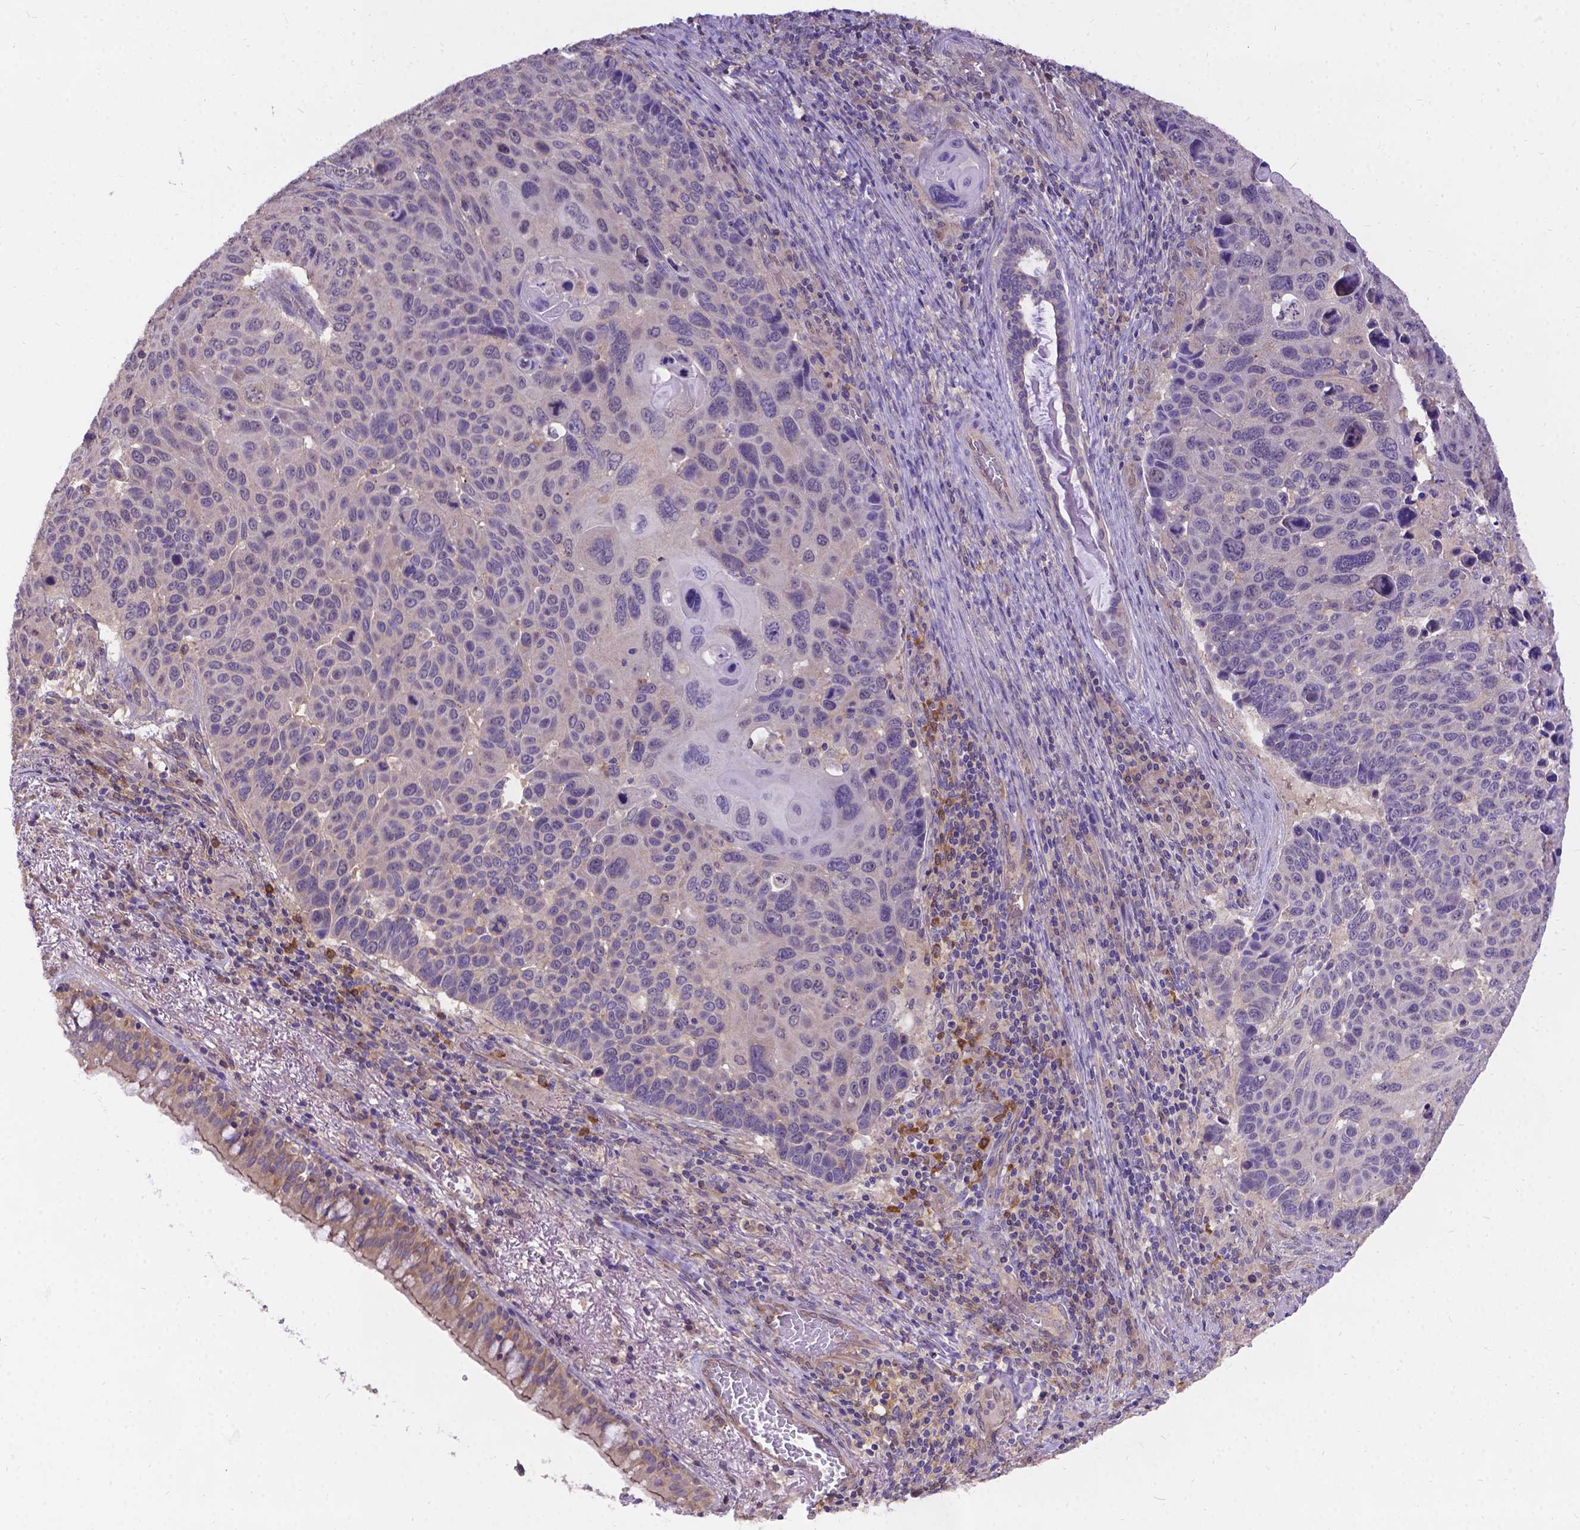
{"staining": {"intensity": "negative", "quantity": "none", "location": "none"}, "tissue": "lung cancer", "cell_type": "Tumor cells", "image_type": "cancer", "snomed": [{"axis": "morphology", "description": "Squamous cell carcinoma, NOS"}, {"axis": "topography", "description": "Lung"}], "caption": "IHC photomicrograph of neoplastic tissue: lung cancer stained with DAB (3,3'-diaminobenzidine) reveals no significant protein staining in tumor cells.", "gene": "DENND6A", "patient": {"sex": "male", "age": 68}}